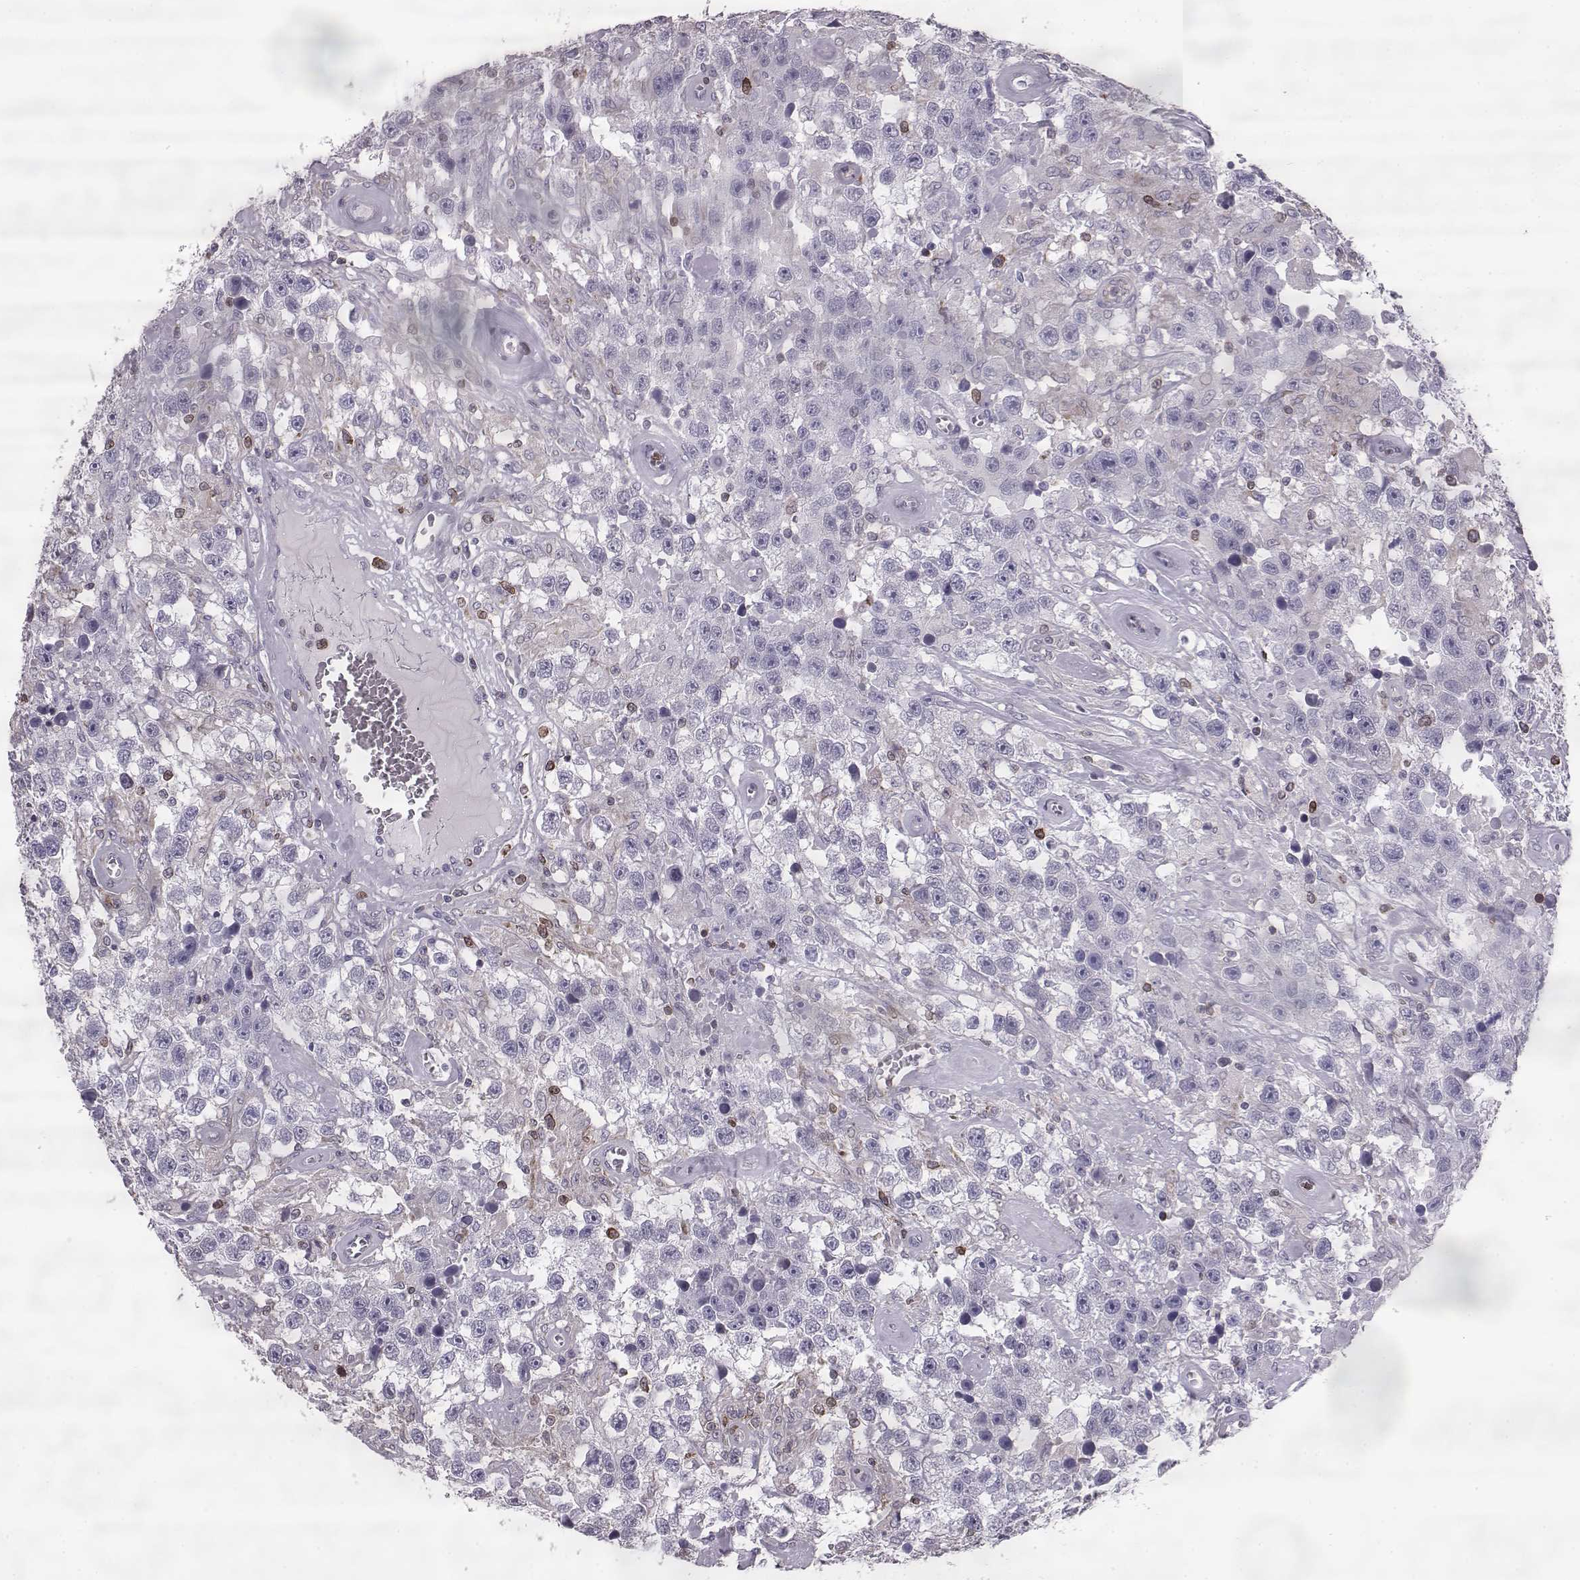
{"staining": {"intensity": "negative", "quantity": "none", "location": "none"}, "tissue": "testis cancer", "cell_type": "Tumor cells", "image_type": "cancer", "snomed": [{"axis": "morphology", "description": "Seminoma, NOS"}, {"axis": "topography", "description": "Testis"}], "caption": "A photomicrograph of human seminoma (testis) is negative for staining in tumor cells.", "gene": "ELOVL5", "patient": {"sex": "male", "age": 43}}